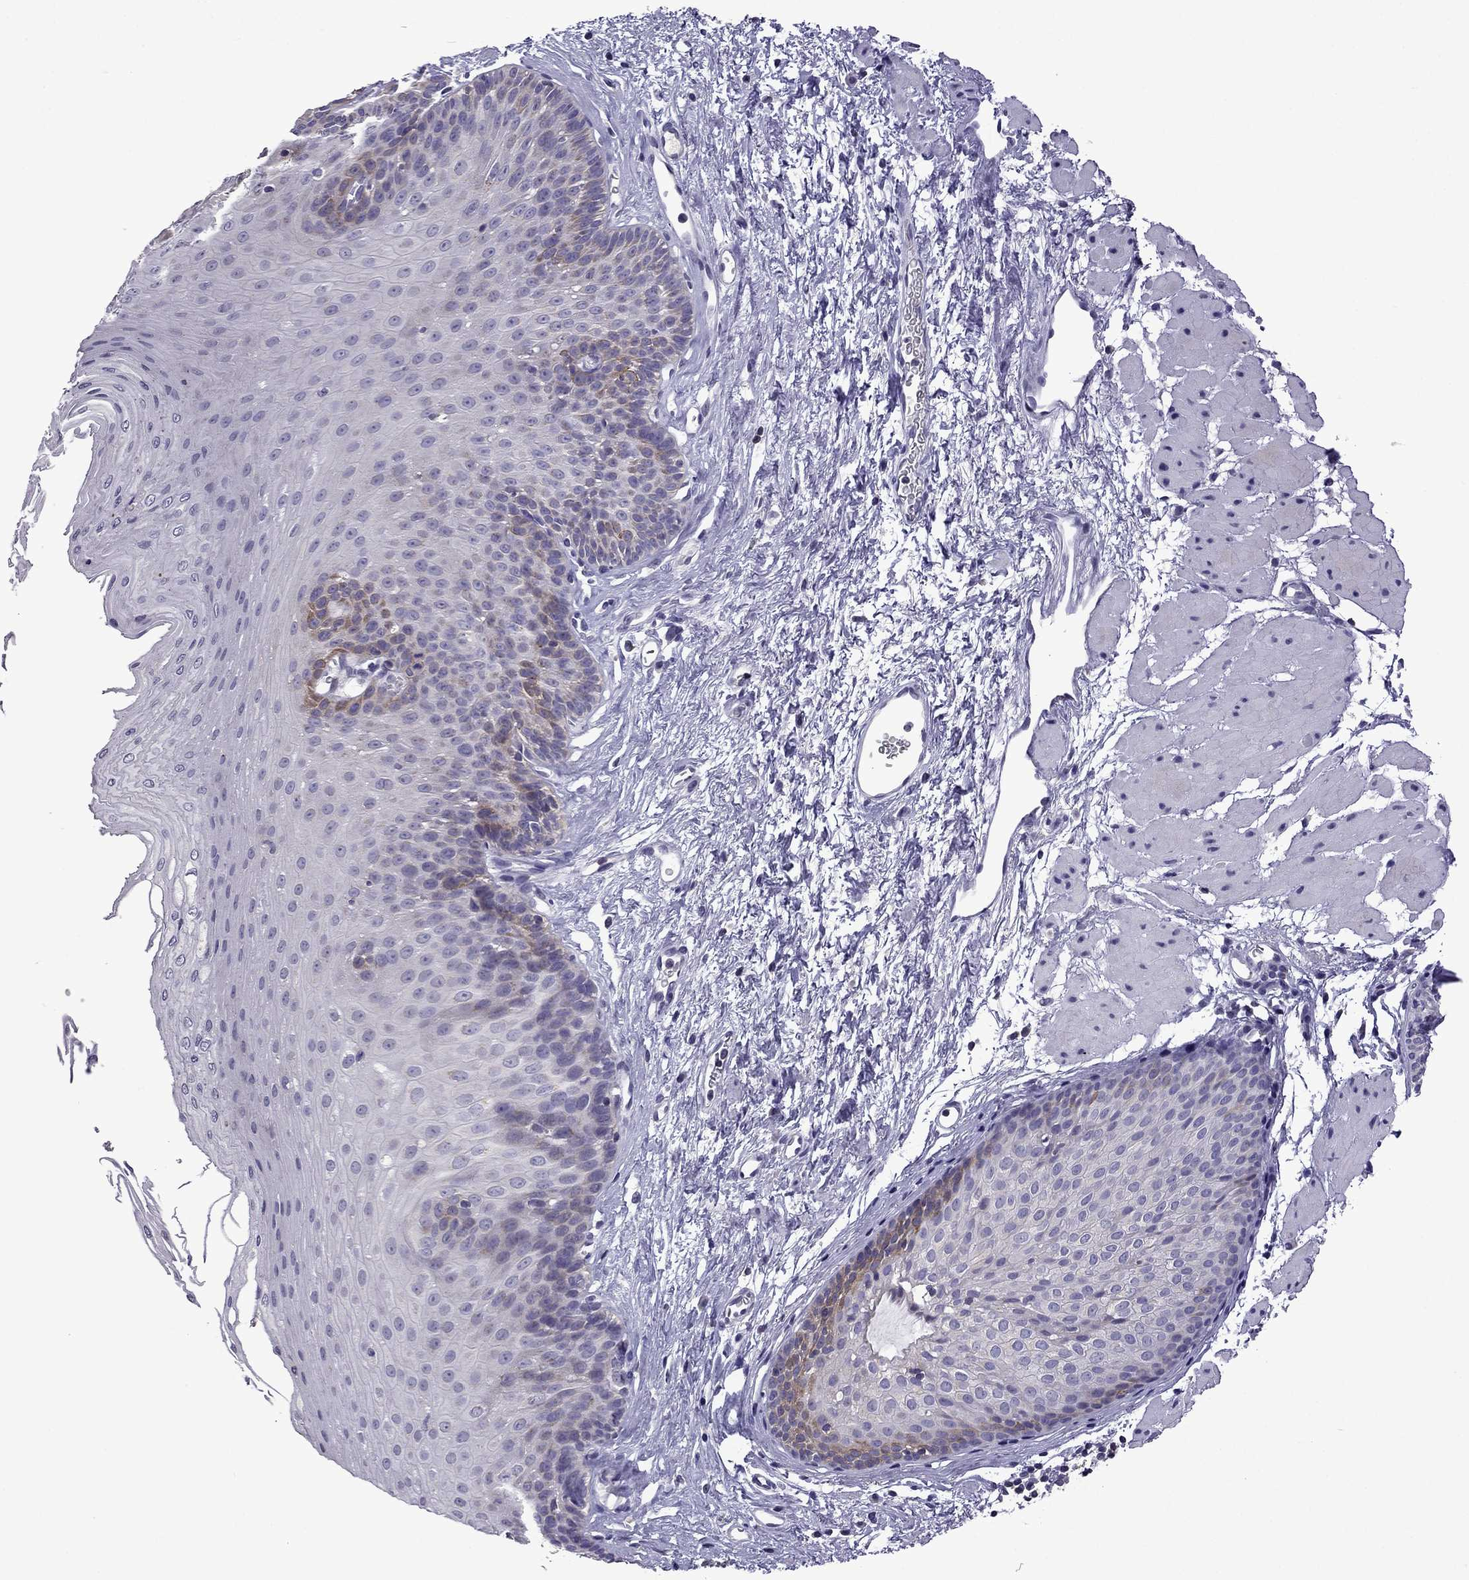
{"staining": {"intensity": "moderate", "quantity": "<25%", "location": "cytoplasmic/membranous"}, "tissue": "esophagus", "cell_type": "Squamous epithelial cells", "image_type": "normal", "snomed": [{"axis": "morphology", "description": "Normal tissue, NOS"}, {"axis": "topography", "description": "Esophagus"}], "caption": "A high-resolution micrograph shows IHC staining of unremarkable esophagus, which exhibits moderate cytoplasmic/membranous staining in about <25% of squamous epithelial cells.", "gene": "TTN", "patient": {"sex": "female", "age": 62}}